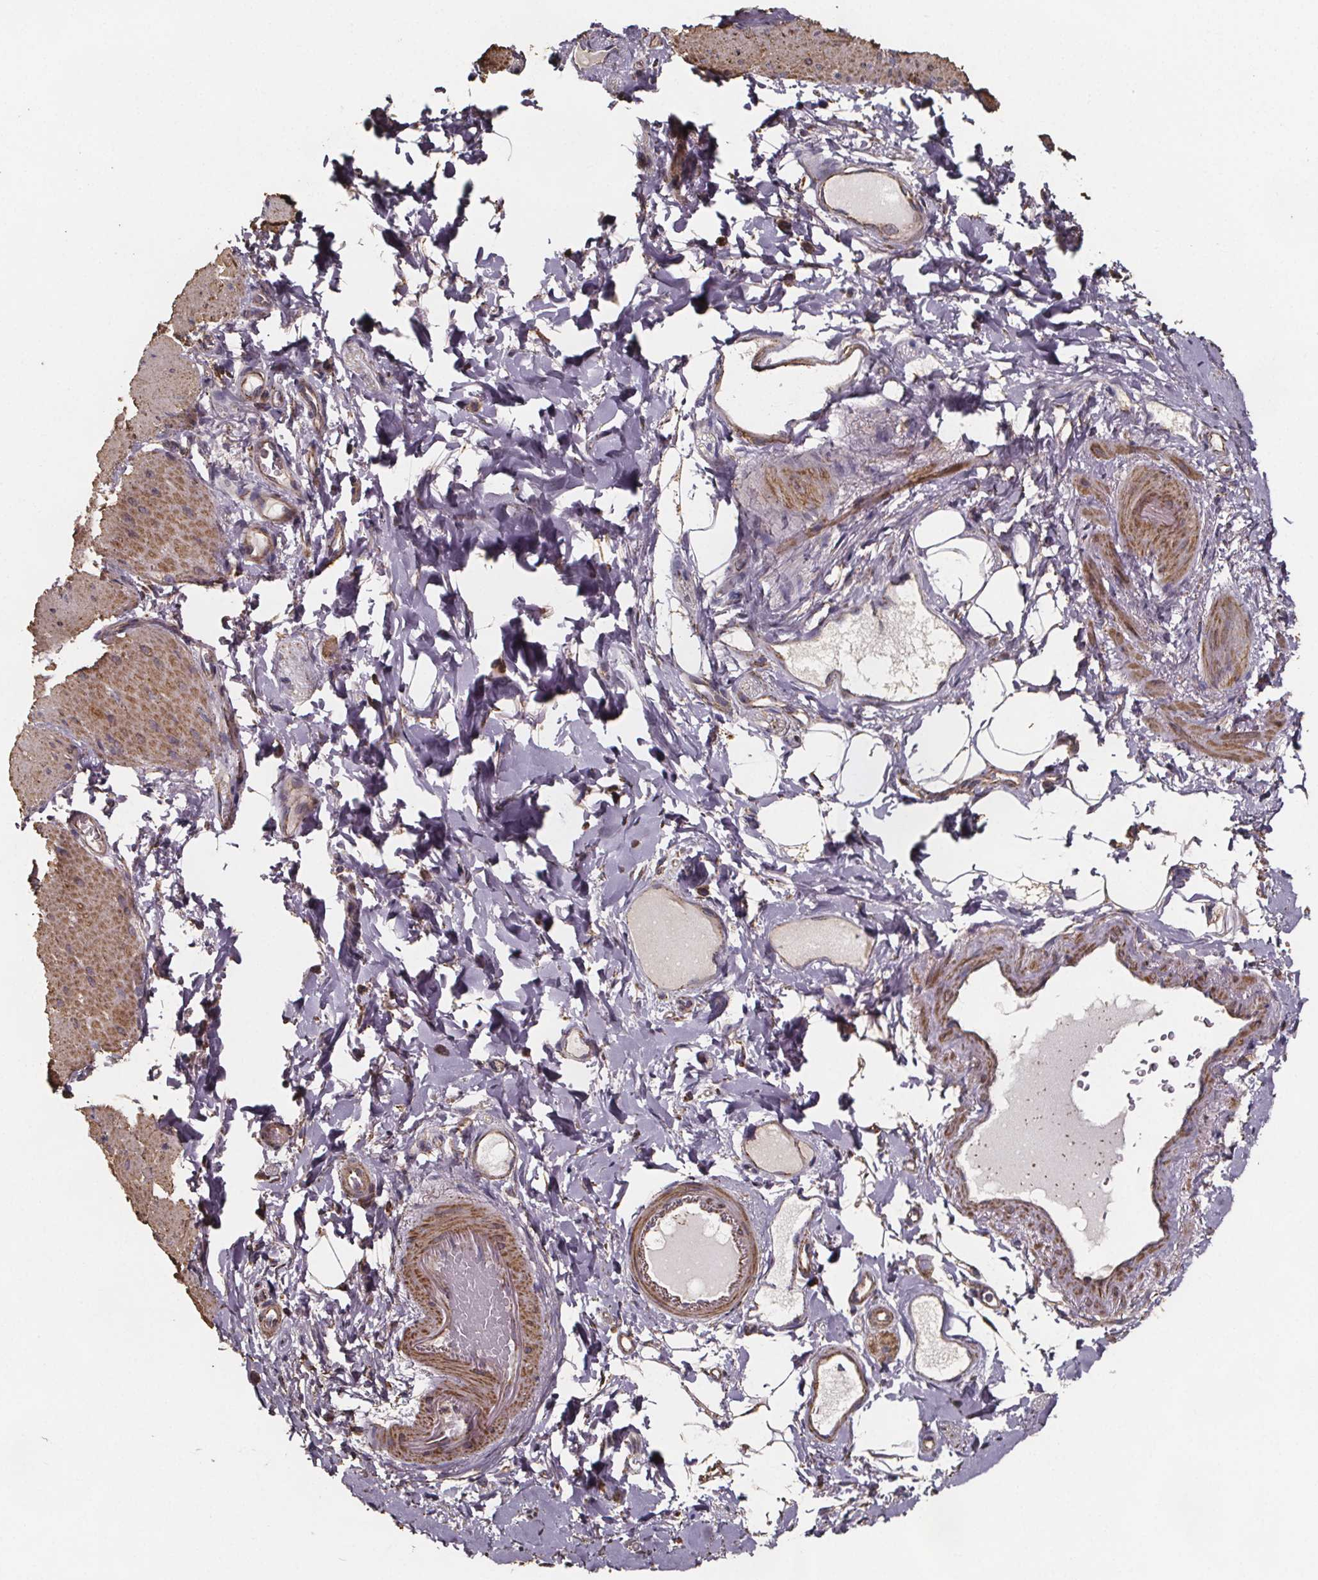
{"staining": {"intensity": "moderate", "quantity": ">75%", "location": "cytoplasmic/membranous"}, "tissue": "smooth muscle", "cell_type": "Smooth muscle cells", "image_type": "normal", "snomed": [{"axis": "morphology", "description": "Normal tissue, NOS"}, {"axis": "topography", "description": "Smooth muscle"}, {"axis": "topography", "description": "Colon"}], "caption": "Smooth muscle stained with DAB immunohistochemistry reveals medium levels of moderate cytoplasmic/membranous expression in about >75% of smooth muscle cells.", "gene": "SLC35D2", "patient": {"sex": "male", "age": 73}}